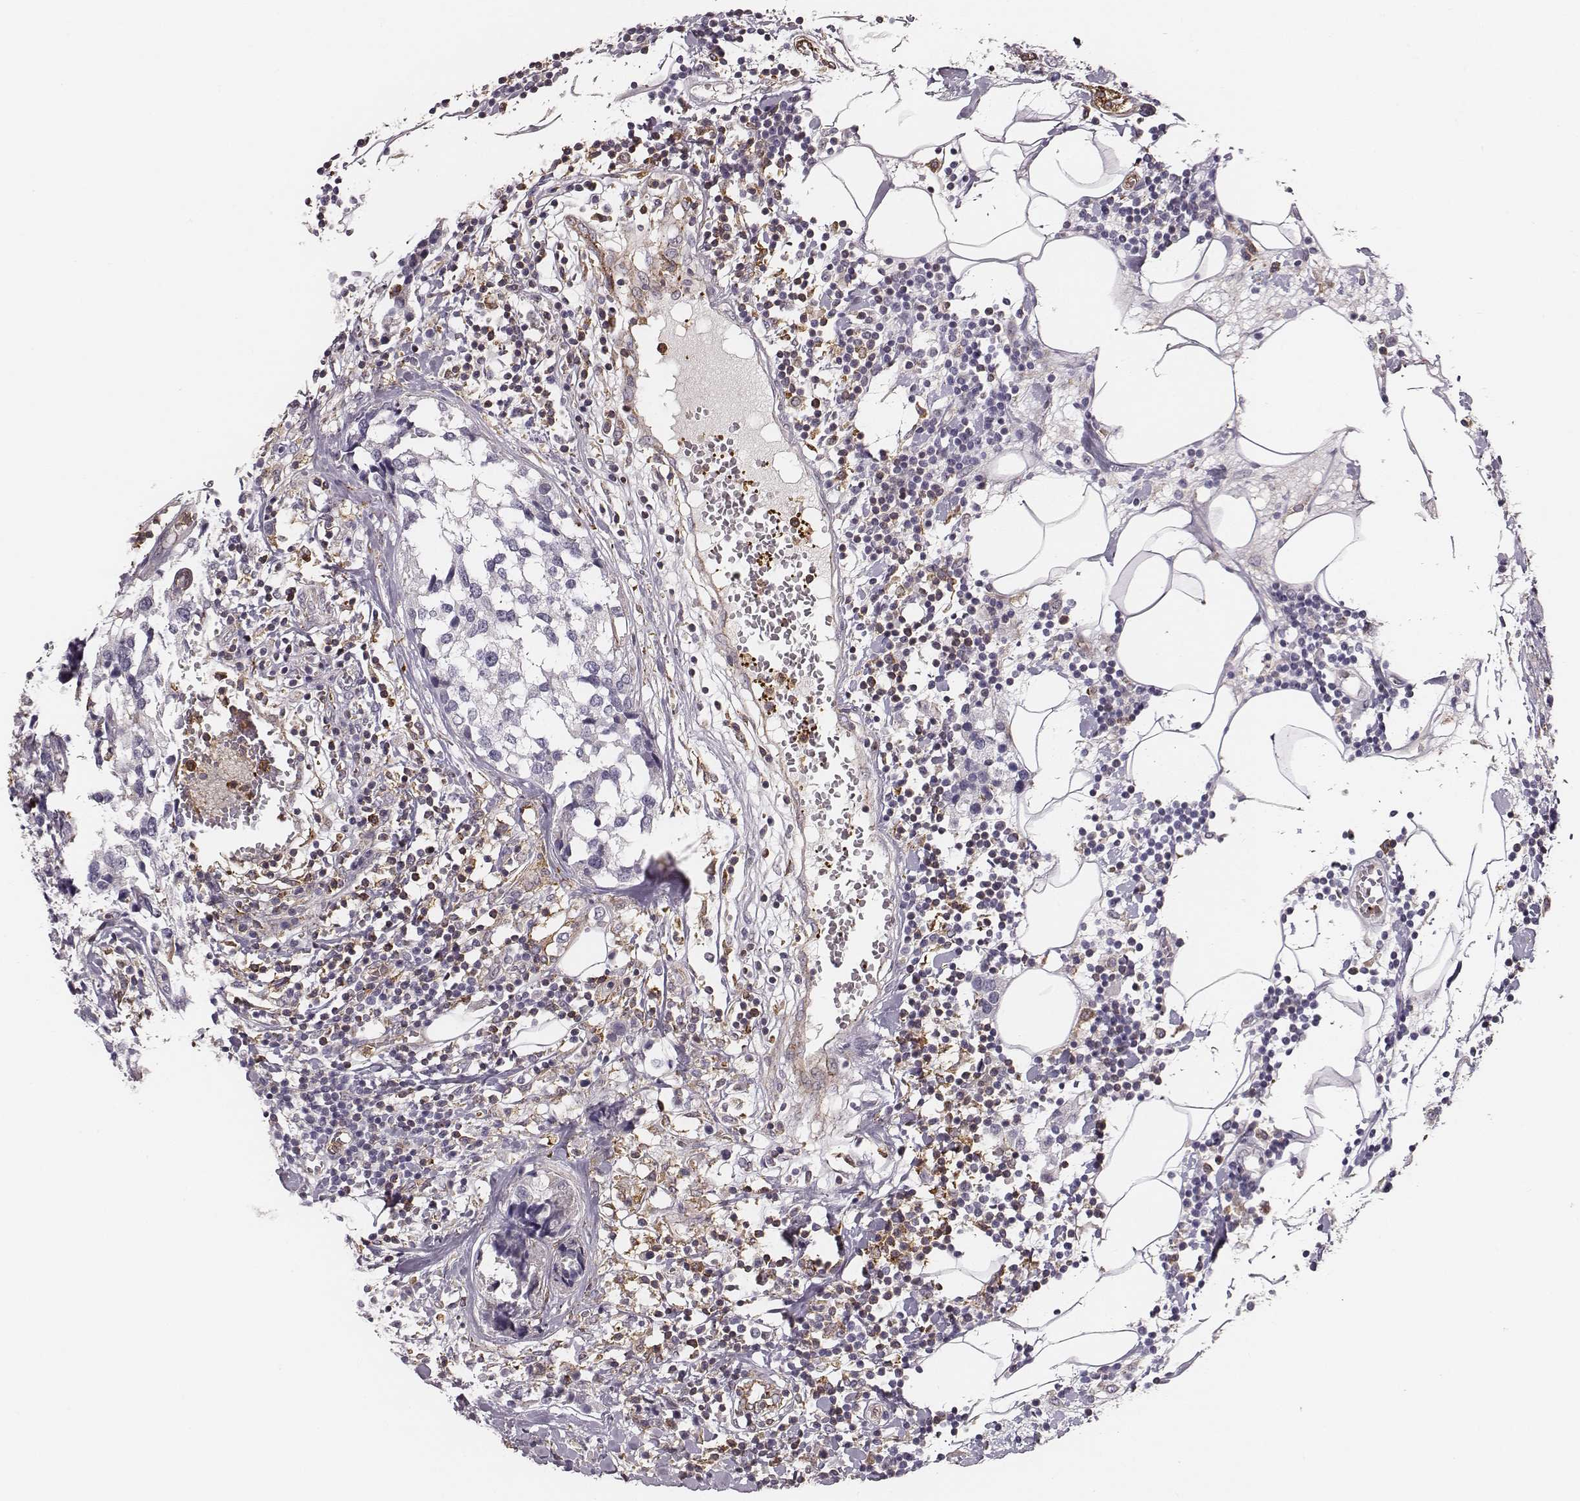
{"staining": {"intensity": "negative", "quantity": "none", "location": "none"}, "tissue": "breast cancer", "cell_type": "Tumor cells", "image_type": "cancer", "snomed": [{"axis": "morphology", "description": "Lobular carcinoma"}, {"axis": "topography", "description": "Breast"}], "caption": "A histopathology image of breast cancer (lobular carcinoma) stained for a protein exhibits no brown staining in tumor cells.", "gene": "ZYX", "patient": {"sex": "female", "age": 59}}